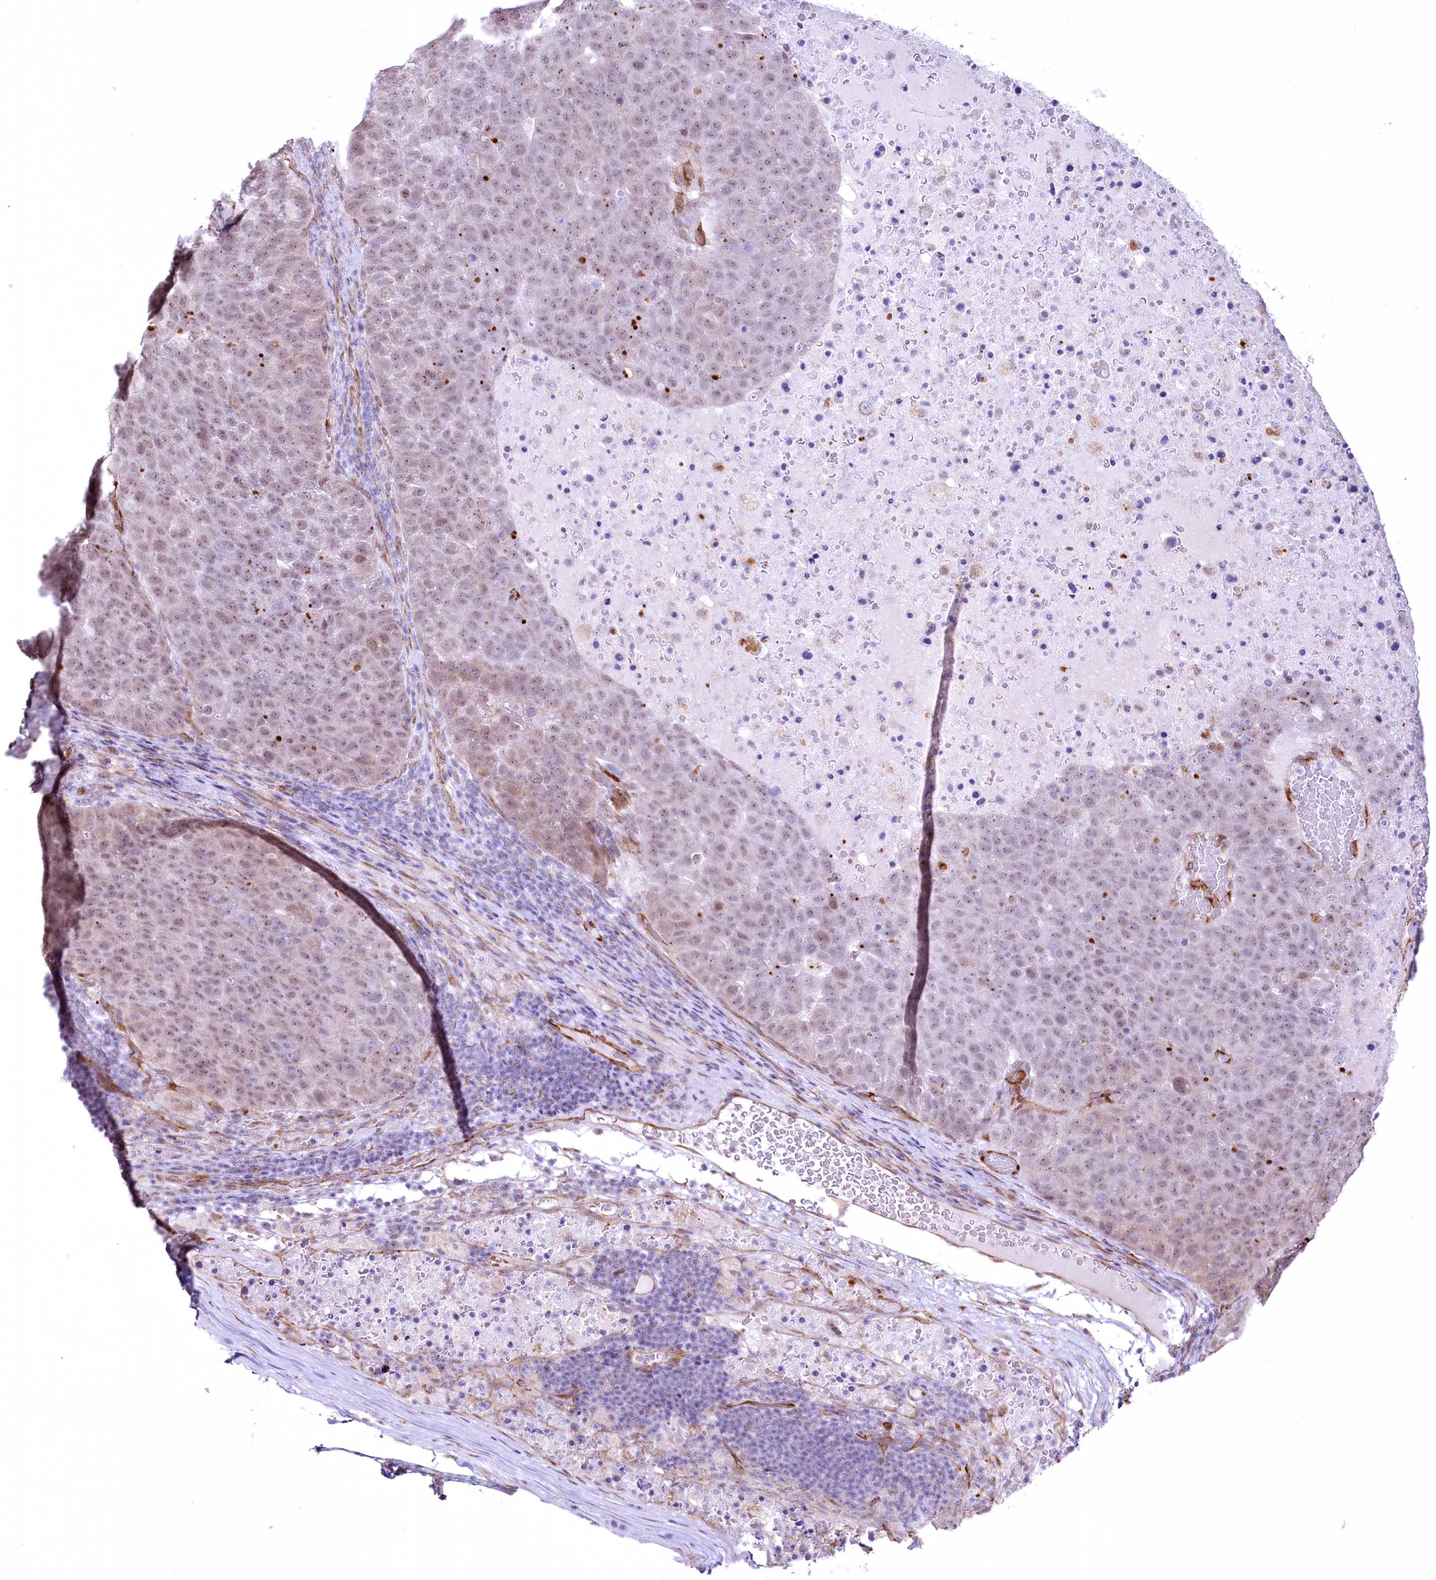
{"staining": {"intensity": "weak", "quantity": "25%-75%", "location": "nuclear"}, "tissue": "pancreatic cancer", "cell_type": "Tumor cells", "image_type": "cancer", "snomed": [{"axis": "morphology", "description": "Adenocarcinoma, NOS"}, {"axis": "topography", "description": "Pancreas"}], "caption": "Pancreatic cancer (adenocarcinoma) stained for a protein (brown) demonstrates weak nuclear positive expression in approximately 25%-75% of tumor cells.", "gene": "YBX3", "patient": {"sex": "female", "age": 61}}